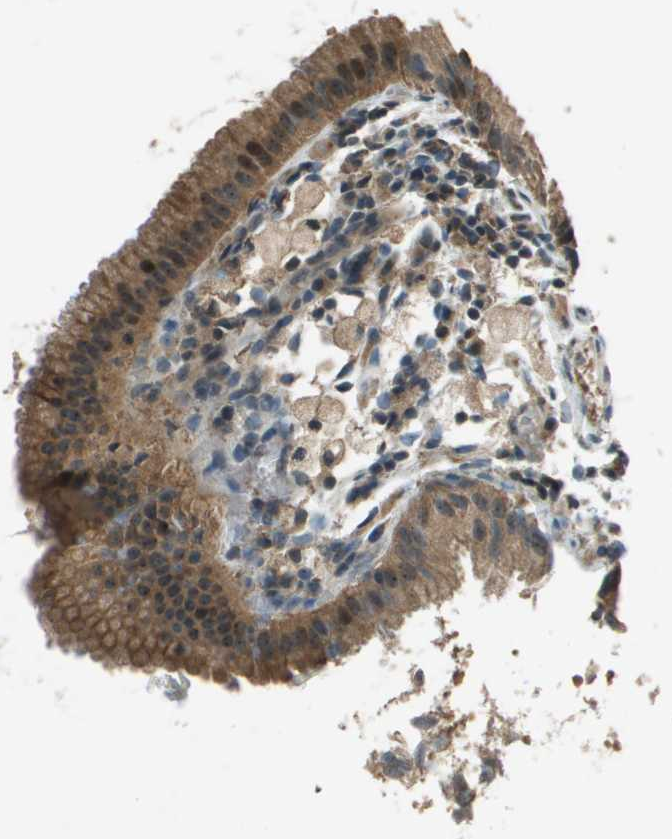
{"staining": {"intensity": "moderate", "quantity": ">75%", "location": "cytoplasmic/membranous,nuclear"}, "tissue": "gallbladder", "cell_type": "Glandular cells", "image_type": "normal", "snomed": [{"axis": "morphology", "description": "Normal tissue, NOS"}, {"axis": "topography", "description": "Gallbladder"}], "caption": "Protein staining by immunohistochemistry (IHC) shows moderate cytoplasmic/membranous,nuclear staining in approximately >75% of glandular cells in unremarkable gallbladder. Nuclei are stained in blue.", "gene": "SDC3", "patient": {"sex": "female", "age": 26}}